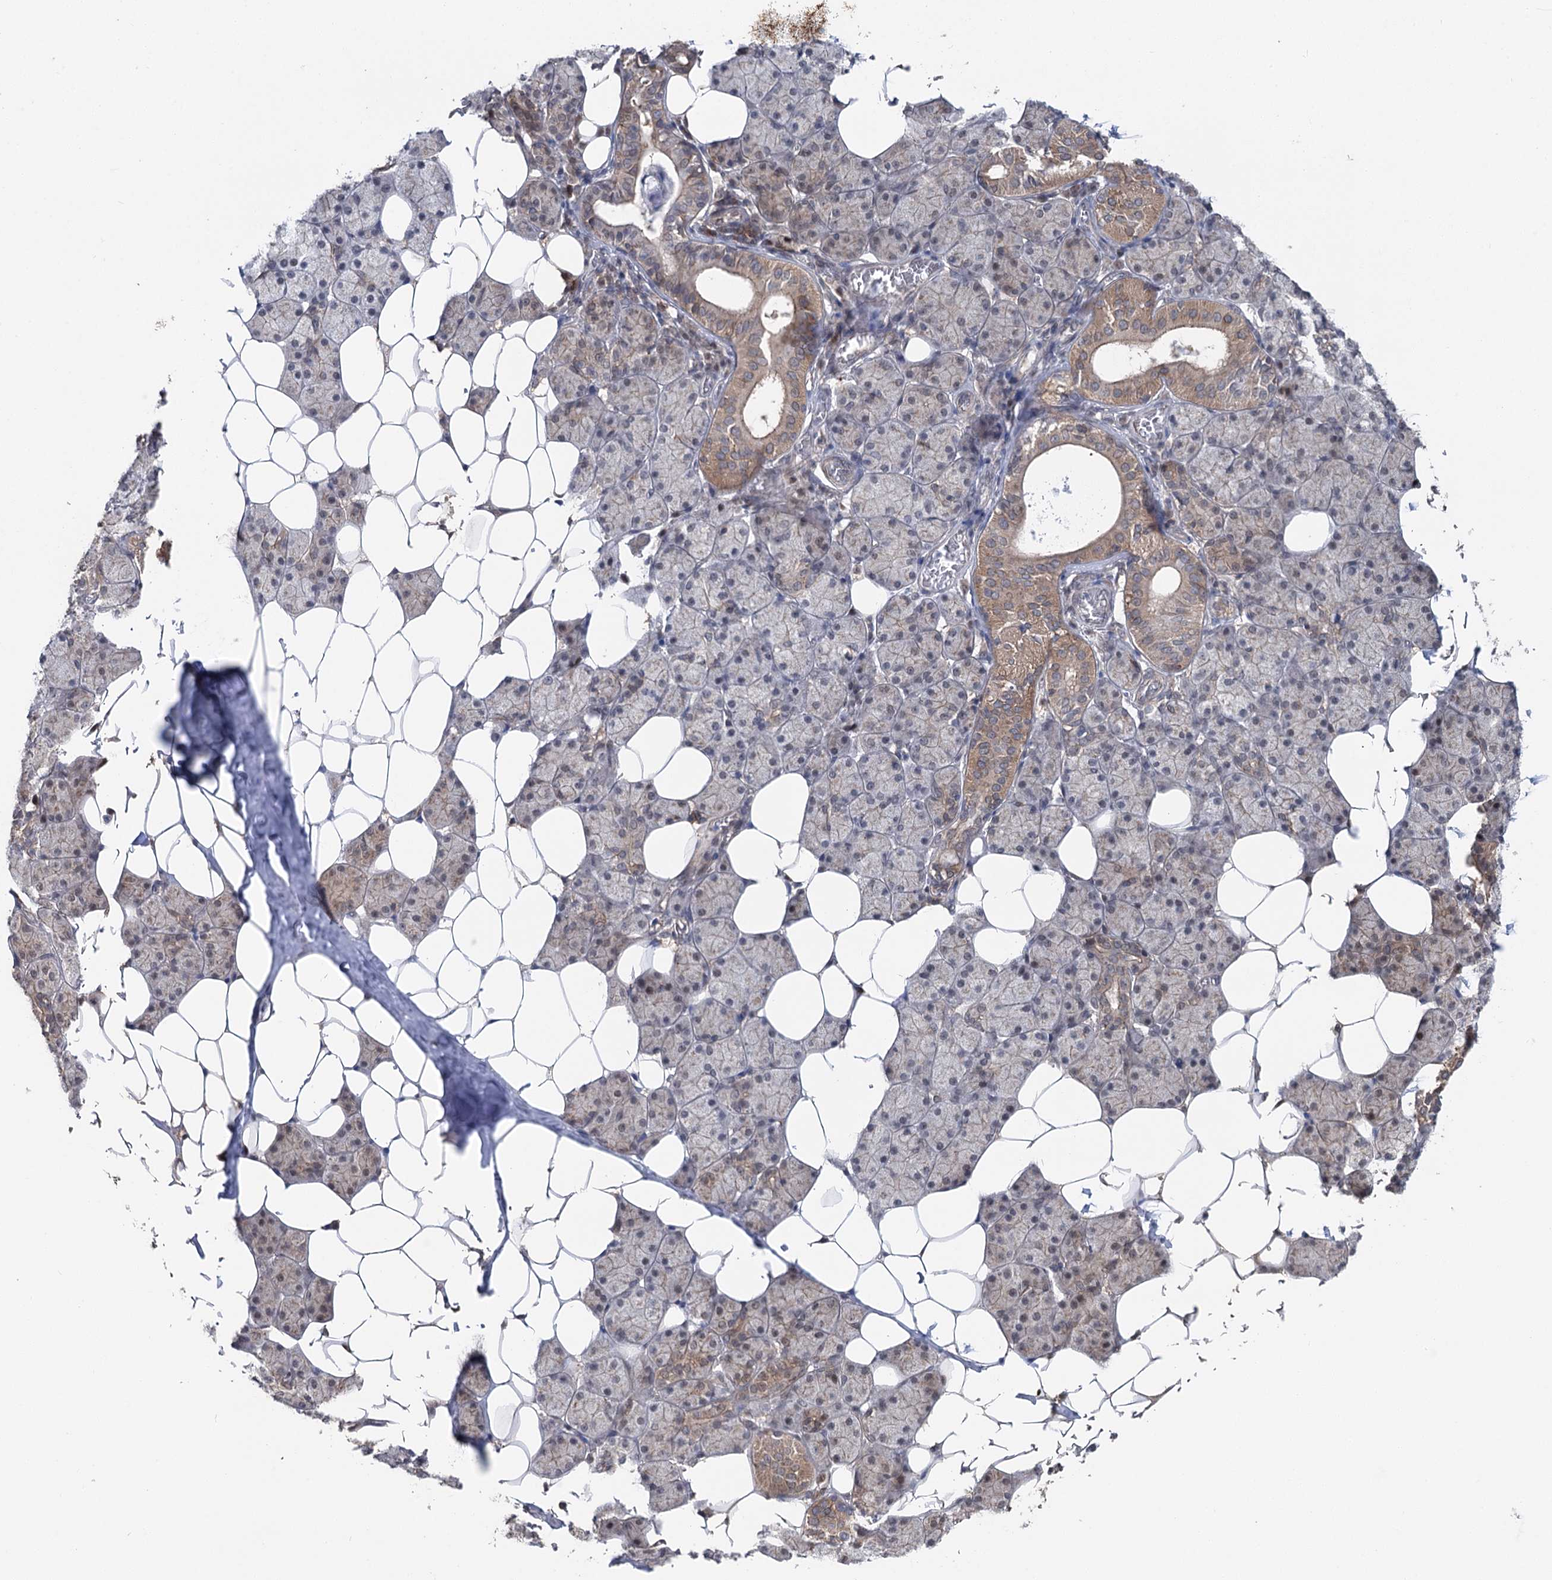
{"staining": {"intensity": "moderate", "quantity": "<25%", "location": "cytoplasmic/membranous"}, "tissue": "salivary gland", "cell_type": "Glandular cells", "image_type": "normal", "snomed": [{"axis": "morphology", "description": "Normal tissue, NOS"}, {"axis": "topography", "description": "Salivary gland"}], "caption": "Salivary gland was stained to show a protein in brown. There is low levels of moderate cytoplasmic/membranous expression in about <25% of glandular cells. The protein is shown in brown color, while the nuclei are stained blue.", "gene": "STX6", "patient": {"sex": "female", "age": 33}}